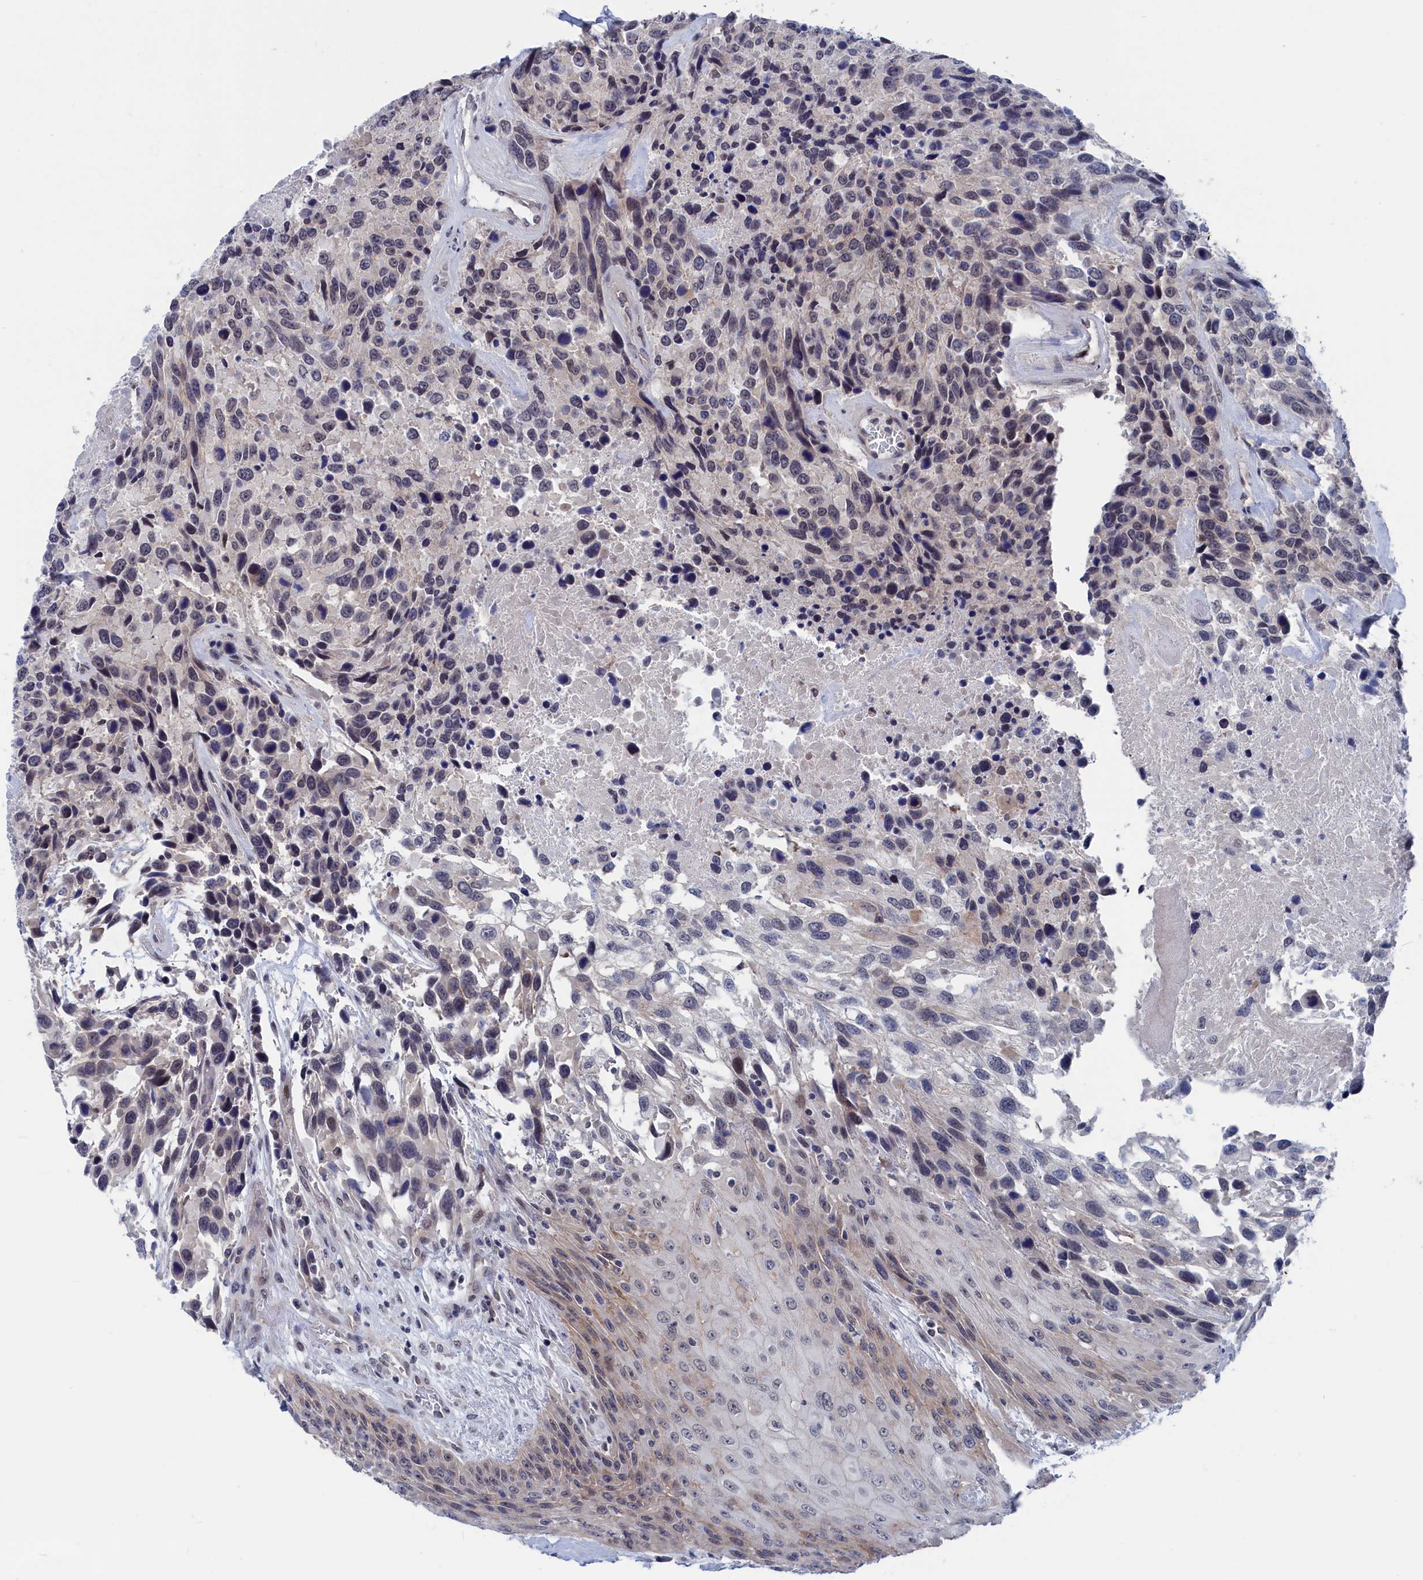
{"staining": {"intensity": "weak", "quantity": "<25%", "location": "cytoplasmic/membranous"}, "tissue": "urothelial cancer", "cell_type": "Tumor cells", "image_type": "cancer", "snomed": [{"axis": "morphology", "description": "Urothelial carcinoma, High grade"}, {"axis": "topography", "description": "Urinary bladder"}], "caption": "DAB immunohistochemical staining of urothelial cancer exhibits no significant positivity in tumor cells.", "gene": "MARCHF3", "patient": {"sex": "female", "age": 70}}